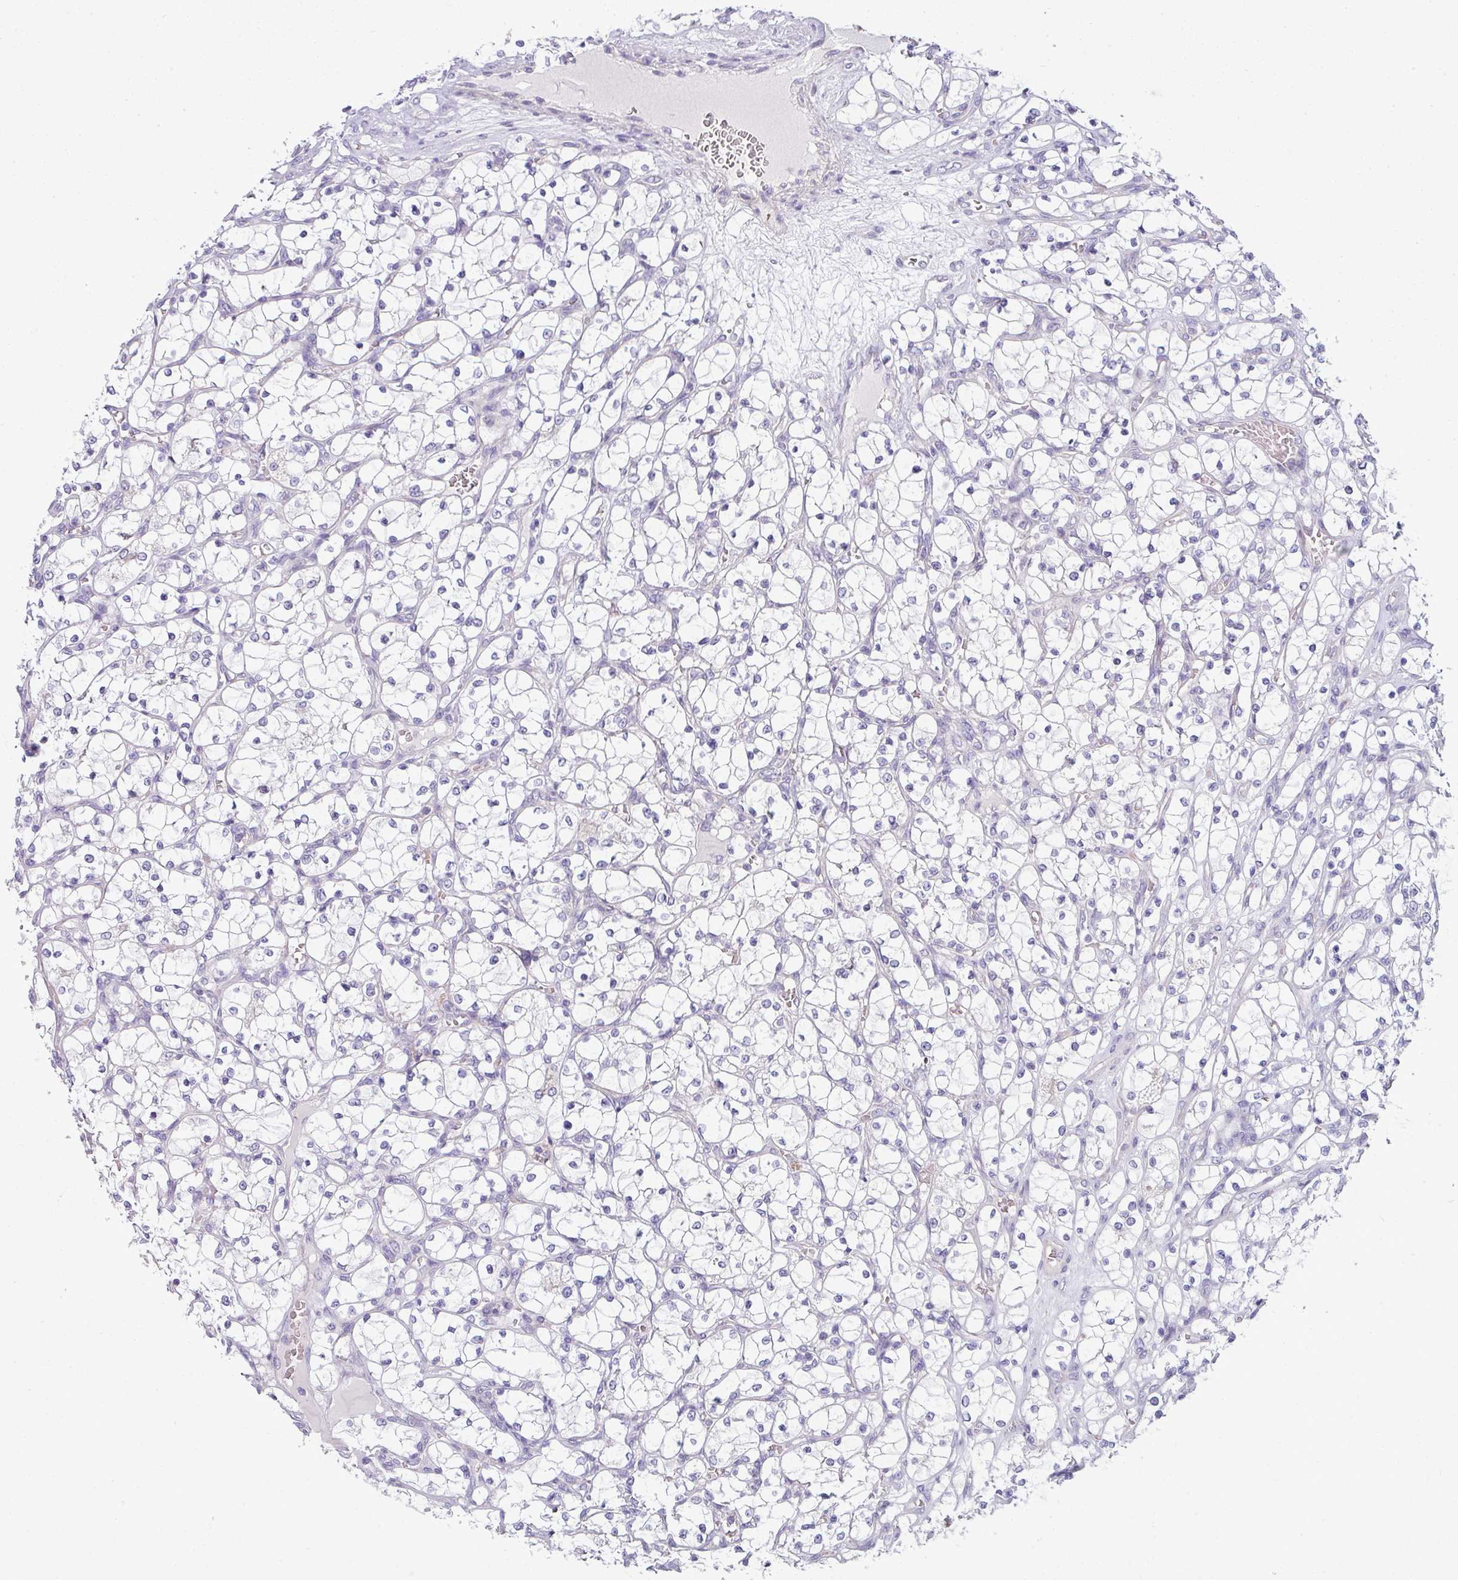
{"staining": {"intensity": "negative", "quantity": "none", "location": "none"}, "tissue": "renal cancer", "cell_type": "Tumor cells", "image_type": "cancer", "snomed": [{"axis": "morphology", "description": "Adenocarcinoma, NOS"}, {"axis": "topography", "description": "Kidney"}], "caption": "The photomicrograph reveals no significant staining in tumor cells of renal cancer (adenocarcinoma).", "gene": "ACAP3", "patient": {"sex": "female", "age": 69}}